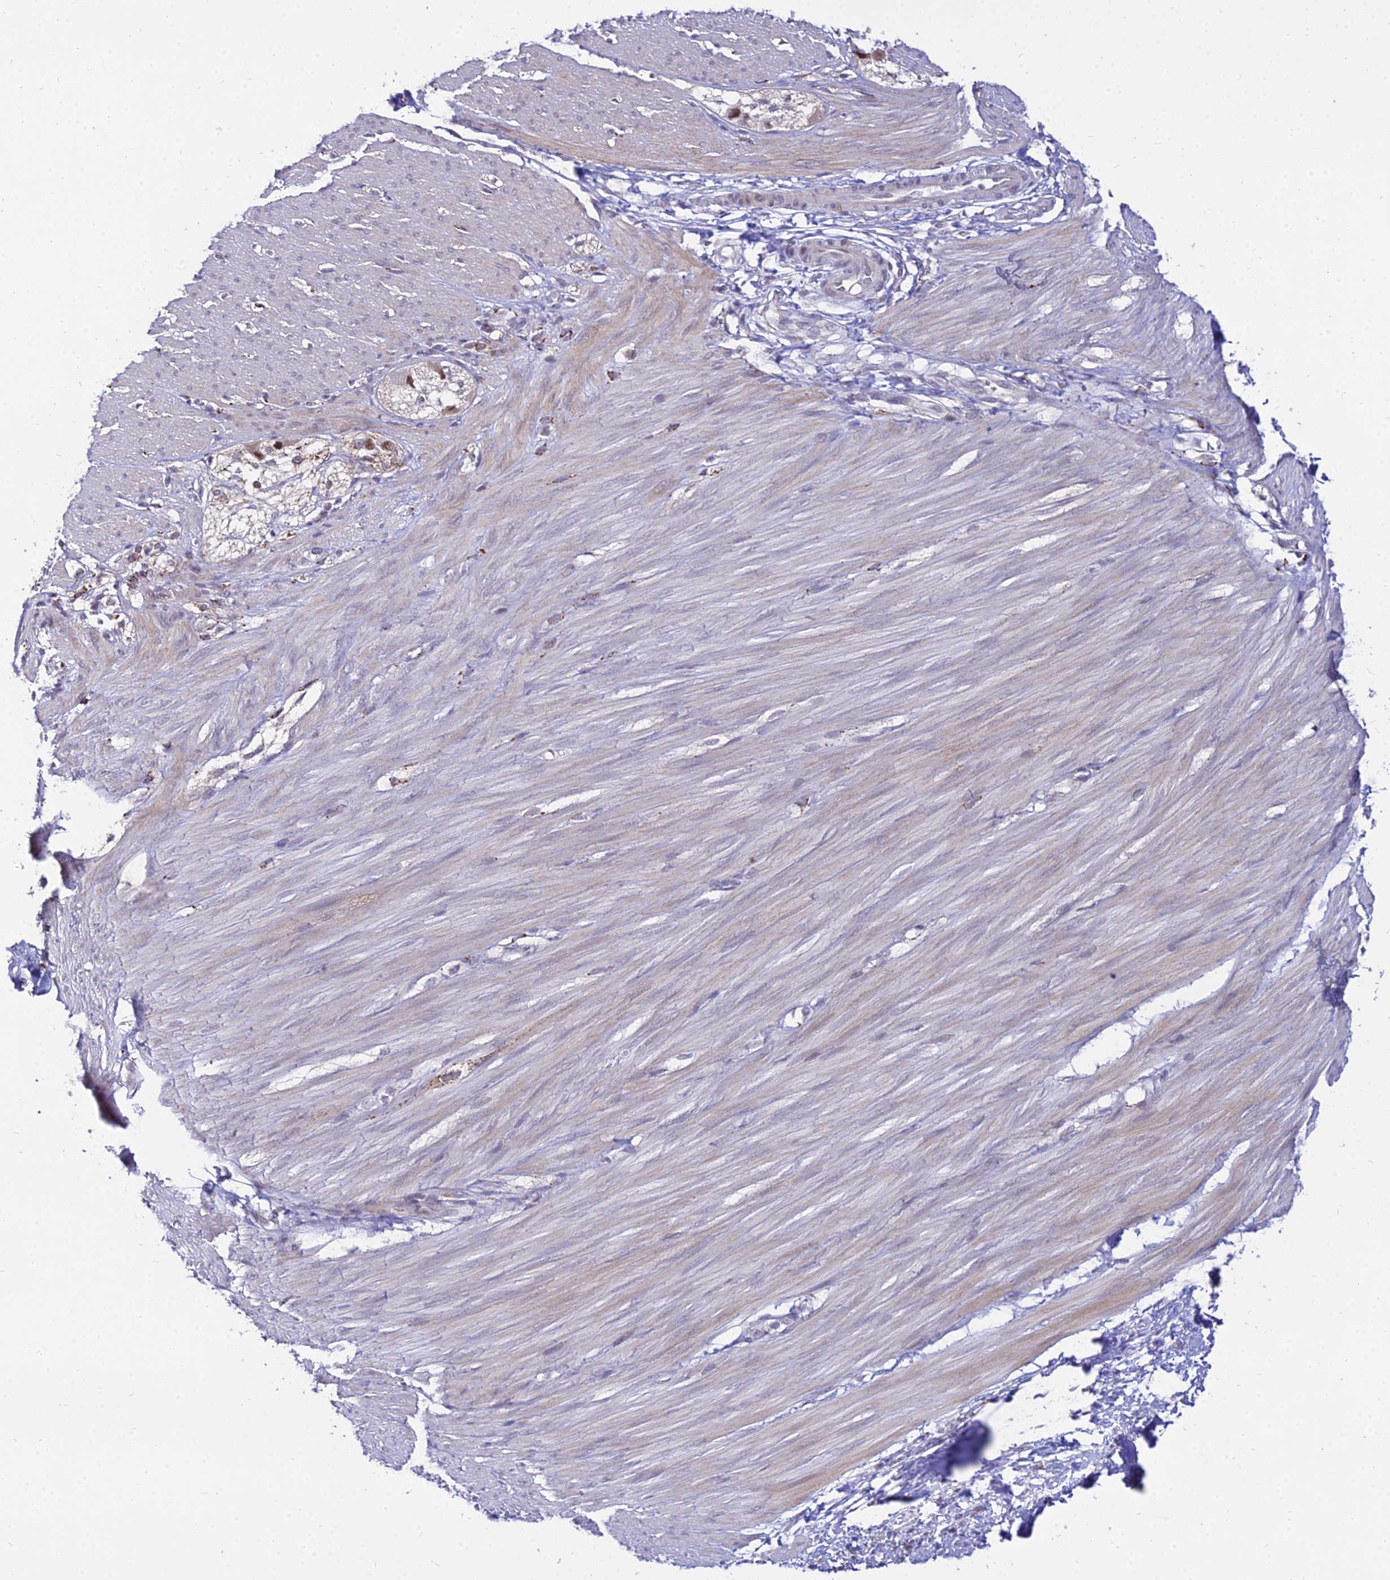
{"staining": {"intensity": "weak", "quantity": "<25%", "location": "cytoplasmic/membranous"}, "tissue": "smooth muscle", "cell_type": "Smooth muscle cells", "image_type": "normal", "snomed": [{"axis": "morphology", "description": "Normal tissue, NOS"}, {"axis": "morphology", "description": "Adenocarcinoma, NOS"}, {"axis": "topography", "description": "Colon"}, {"axis": "topography", "description": "Peripheral nerve tissue"}], "caption": "DAB (3,3'-diaminobenzidine) immunohistochemical staining of benign smooth muscle displays no significant expression in smooth muscle cells.", "gene": "C6orf163", "patient": {"sex": "male", "age": 14}}